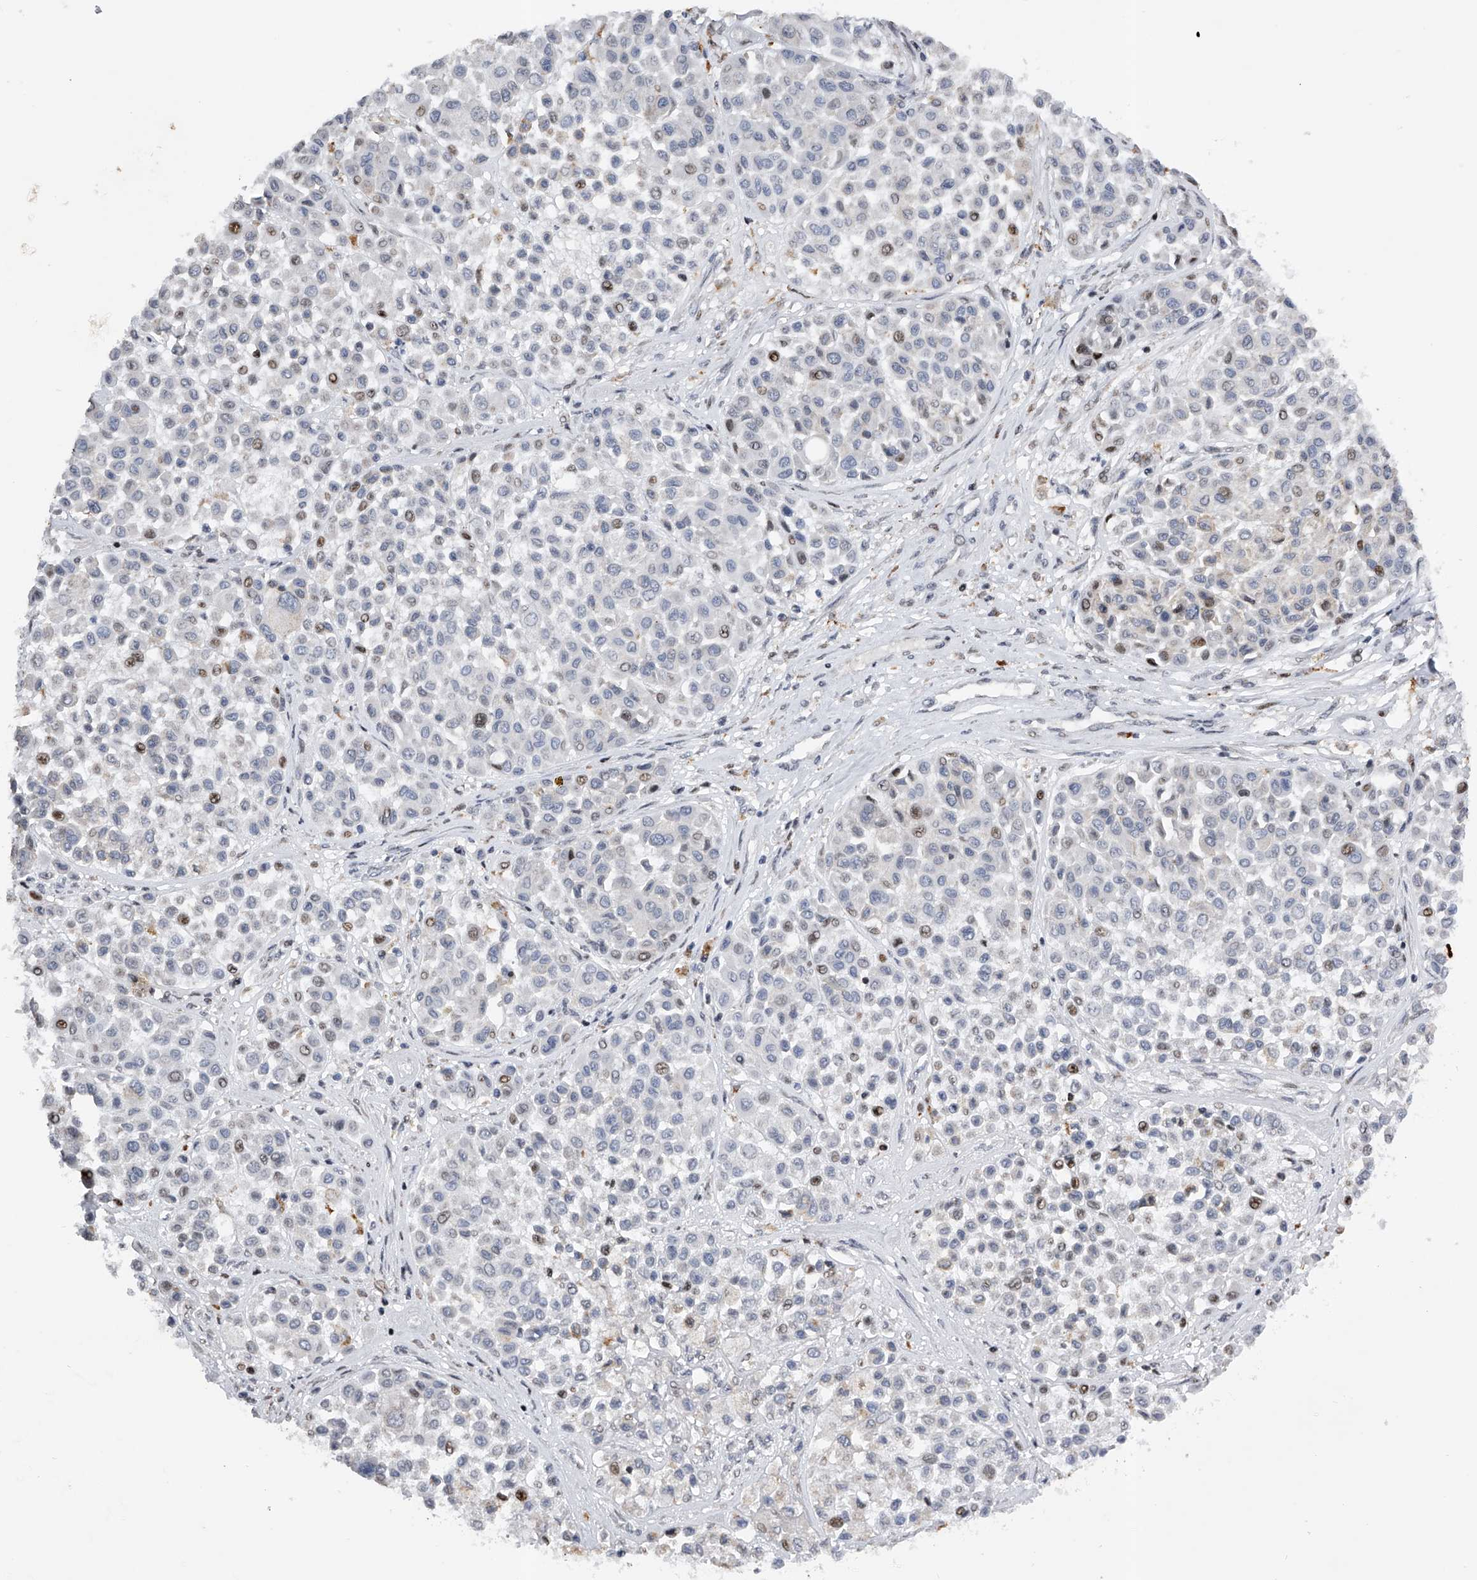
{"staining": {"intensity": "negative", "quantity": "none", "location": "none"}, "tissue": "melanoma", "cell_type": "Tumor cells", "image_type": "cancer", "snomed": [{"axis": "morphology", "description": "Malignant melanoma, Metastatic site"}, {"axis": "topography", "description": "Soft tissue"}], "caption": "Tumor cells are negative for protein expression in human malignant melanoma (metastatic site). (DAB immunohistochemistry (IHC) visualized using brightfield microscopy, high magnification).", "gene": "RWDD2A", "patient": {"sex": "male", "age": 41}}